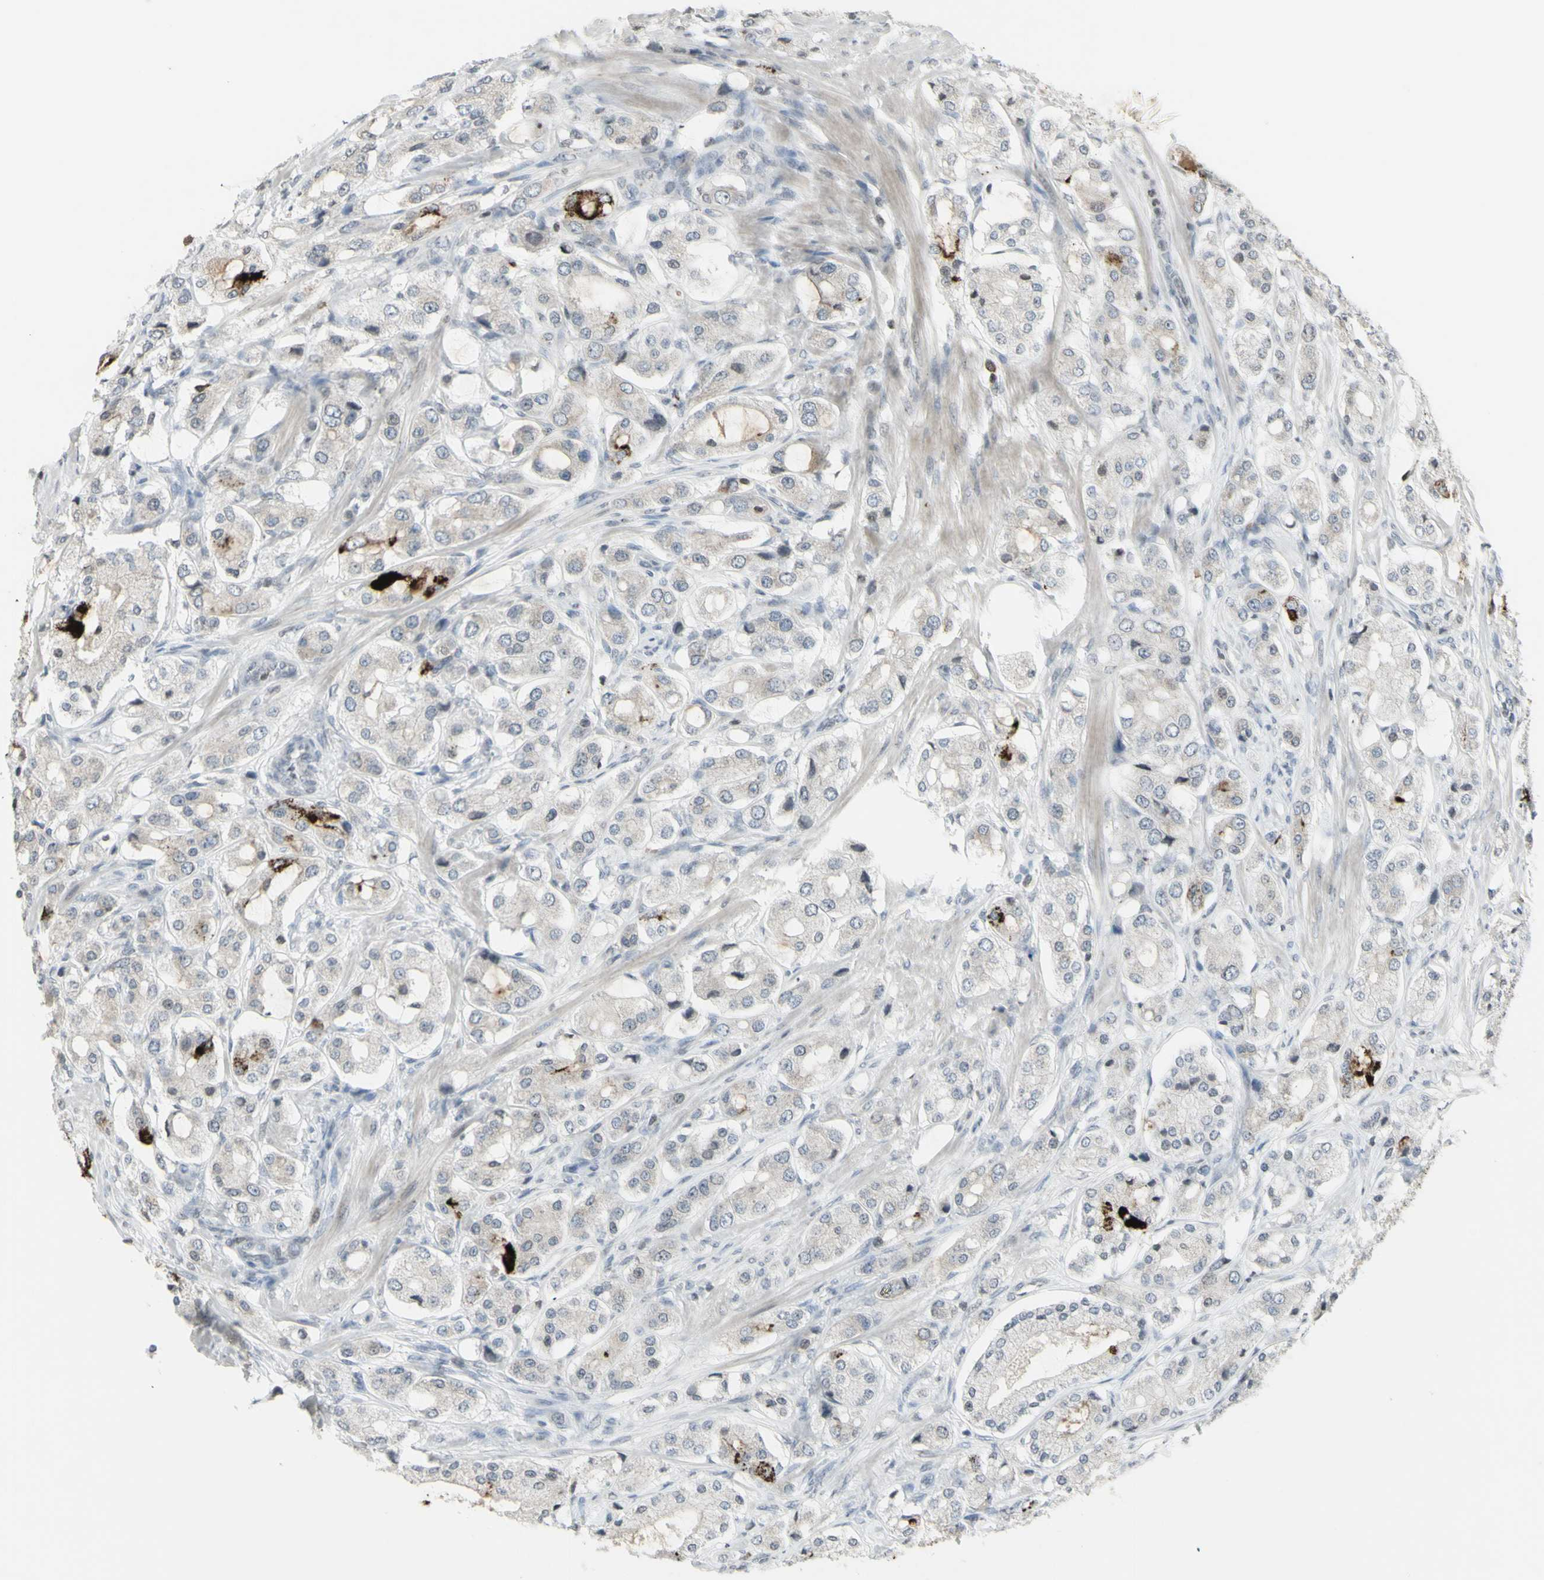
{"staining": {"intensity": "moderate", "quantity": "<25%", "location": "cytoplasmic/membranous"}, "tissue": "prostate cancer", "cell_type": "Tumor cells", "image_type": "cancer", "snomed": [{"axis": "morphology", "description": "Adenocarcinoma, High grade"}, {"axis": "topography", "description": "Prostate"}], "caption": "Immunohistochemistry (IHC) (DAB) staining of prostate cancer (high-grade adenocarcinoma) displays moderate cytoplasmic/membranous protein positivity in about <25% of tumor cells.", "gene": "MUC5AC", "patient": {"sex": "male", "age": 65}}